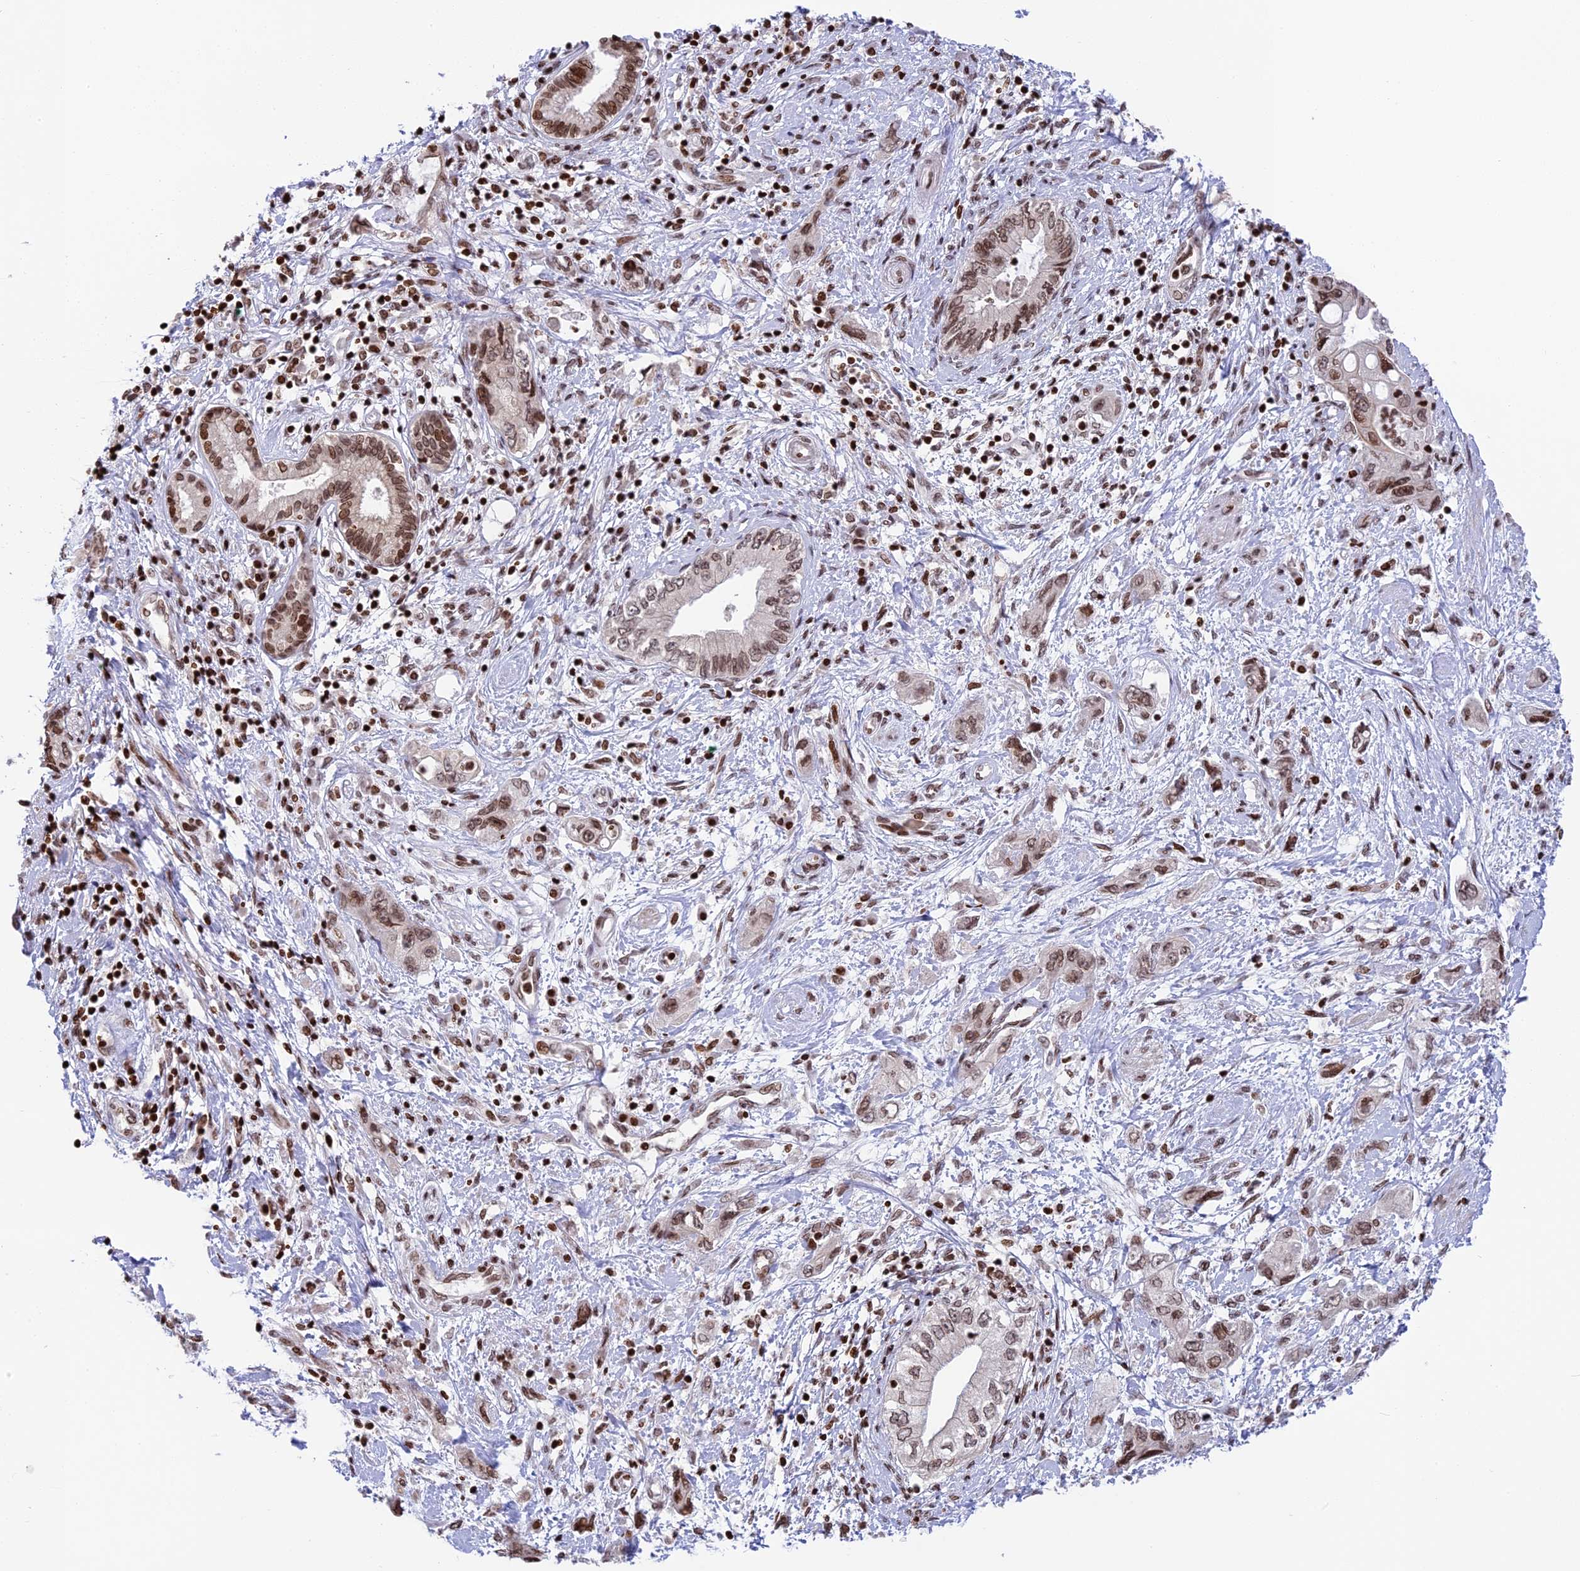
{"staining": {"intensity": "moderate", "quantity": ">75%", "location": "nuclear"}, "tissue": "pancreatic cancer", "cell_type": "Tumor cells", "image_type": "cancer", "snomed": [{"axis": "morphology", "description": "Adenocarcinoma, NOS"}, {"axis": "topography", "description": "Pancreas"}], "caption": "Approximately >75% of tumor cells in human pancreatic adenocarcinoma show moderate nuclear protein expression as visualized by brown immunohistochemical staining.", "gene": "TET2", "patient": {"sex": "female", "age": 73}}